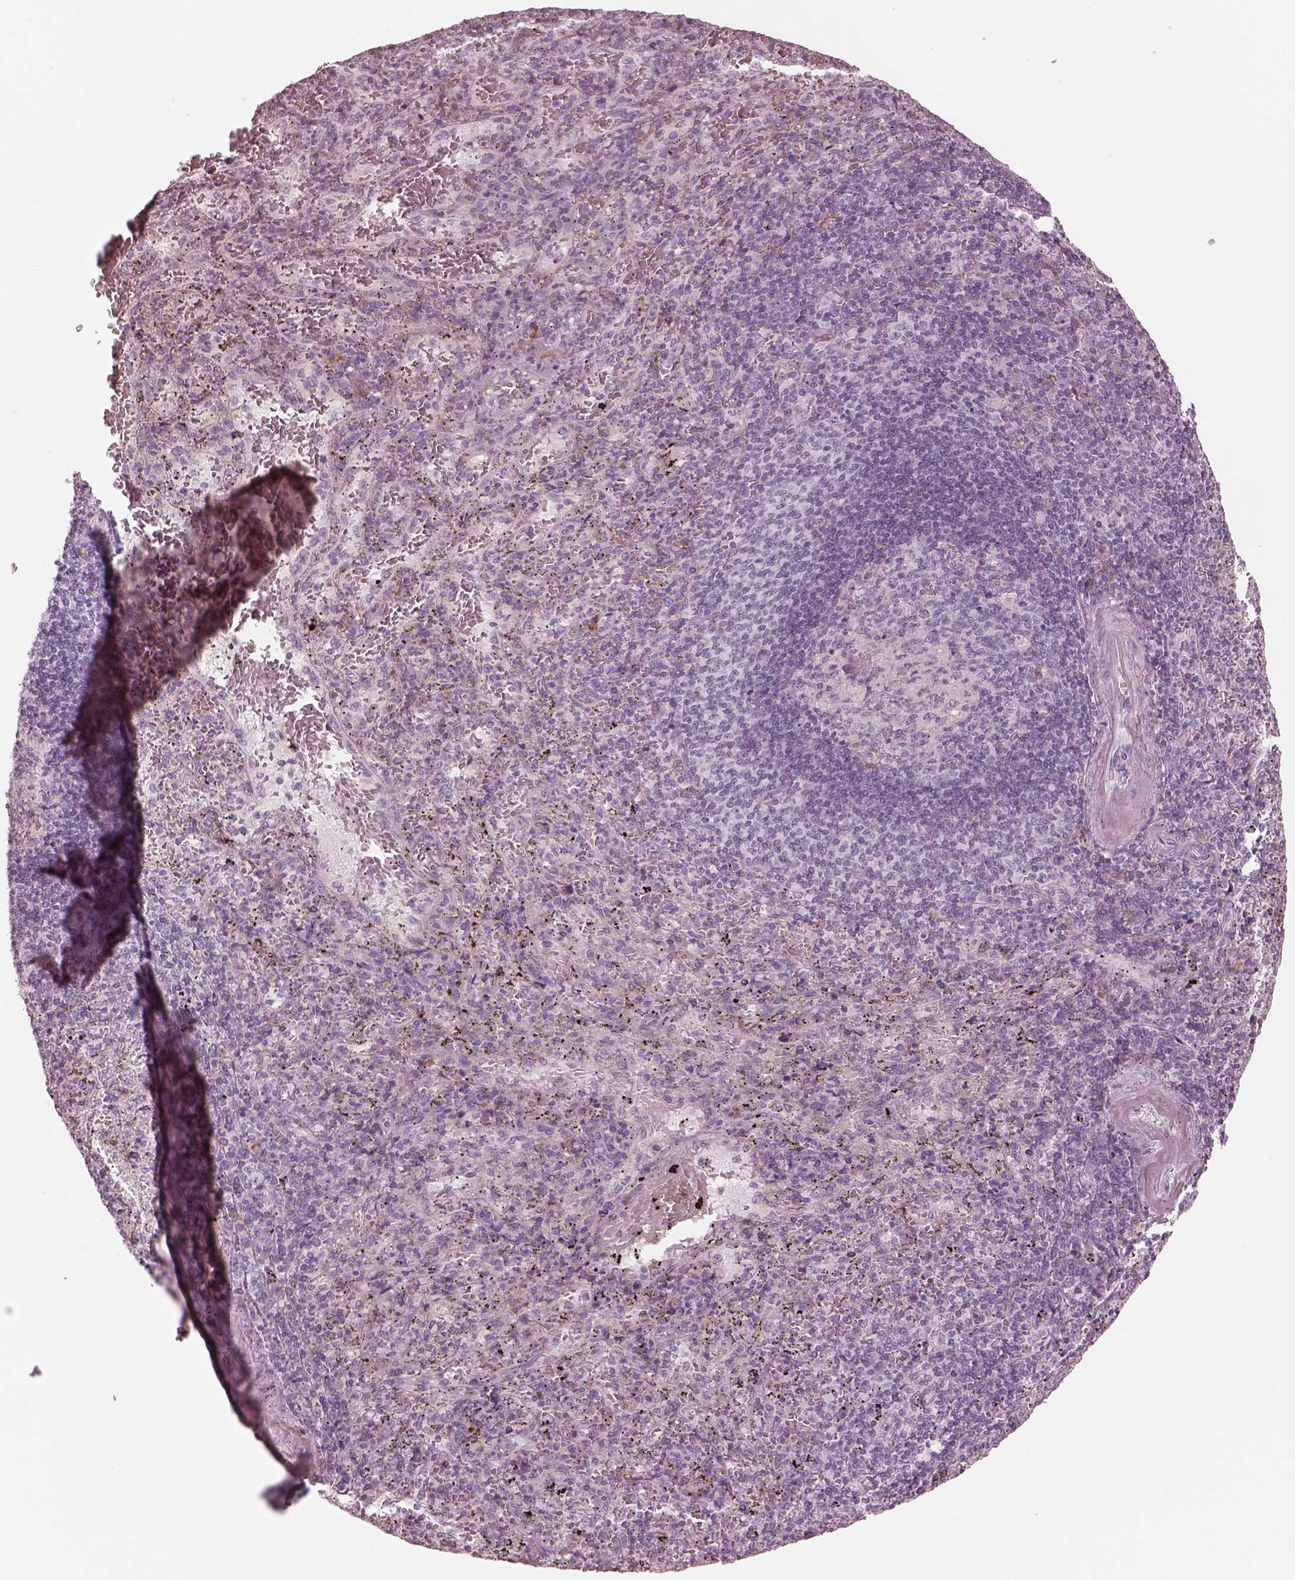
{"staining": {"intensity": "negative", "quantity": "none", "location": "none"}, "tissue": "spleen", "cell_type": "Cells in red pulp", "image_type": "normal", "snomed": [{"axis": "morphology", "description": "Normal tissue, NOS"}, {"axis": "topography", "description": "Spleen"}], "caption": "There is no significant positivity in cells in red pulp of spleen.", "gene": "CADM2", "patient": {"sex": "male", "age": 57}}